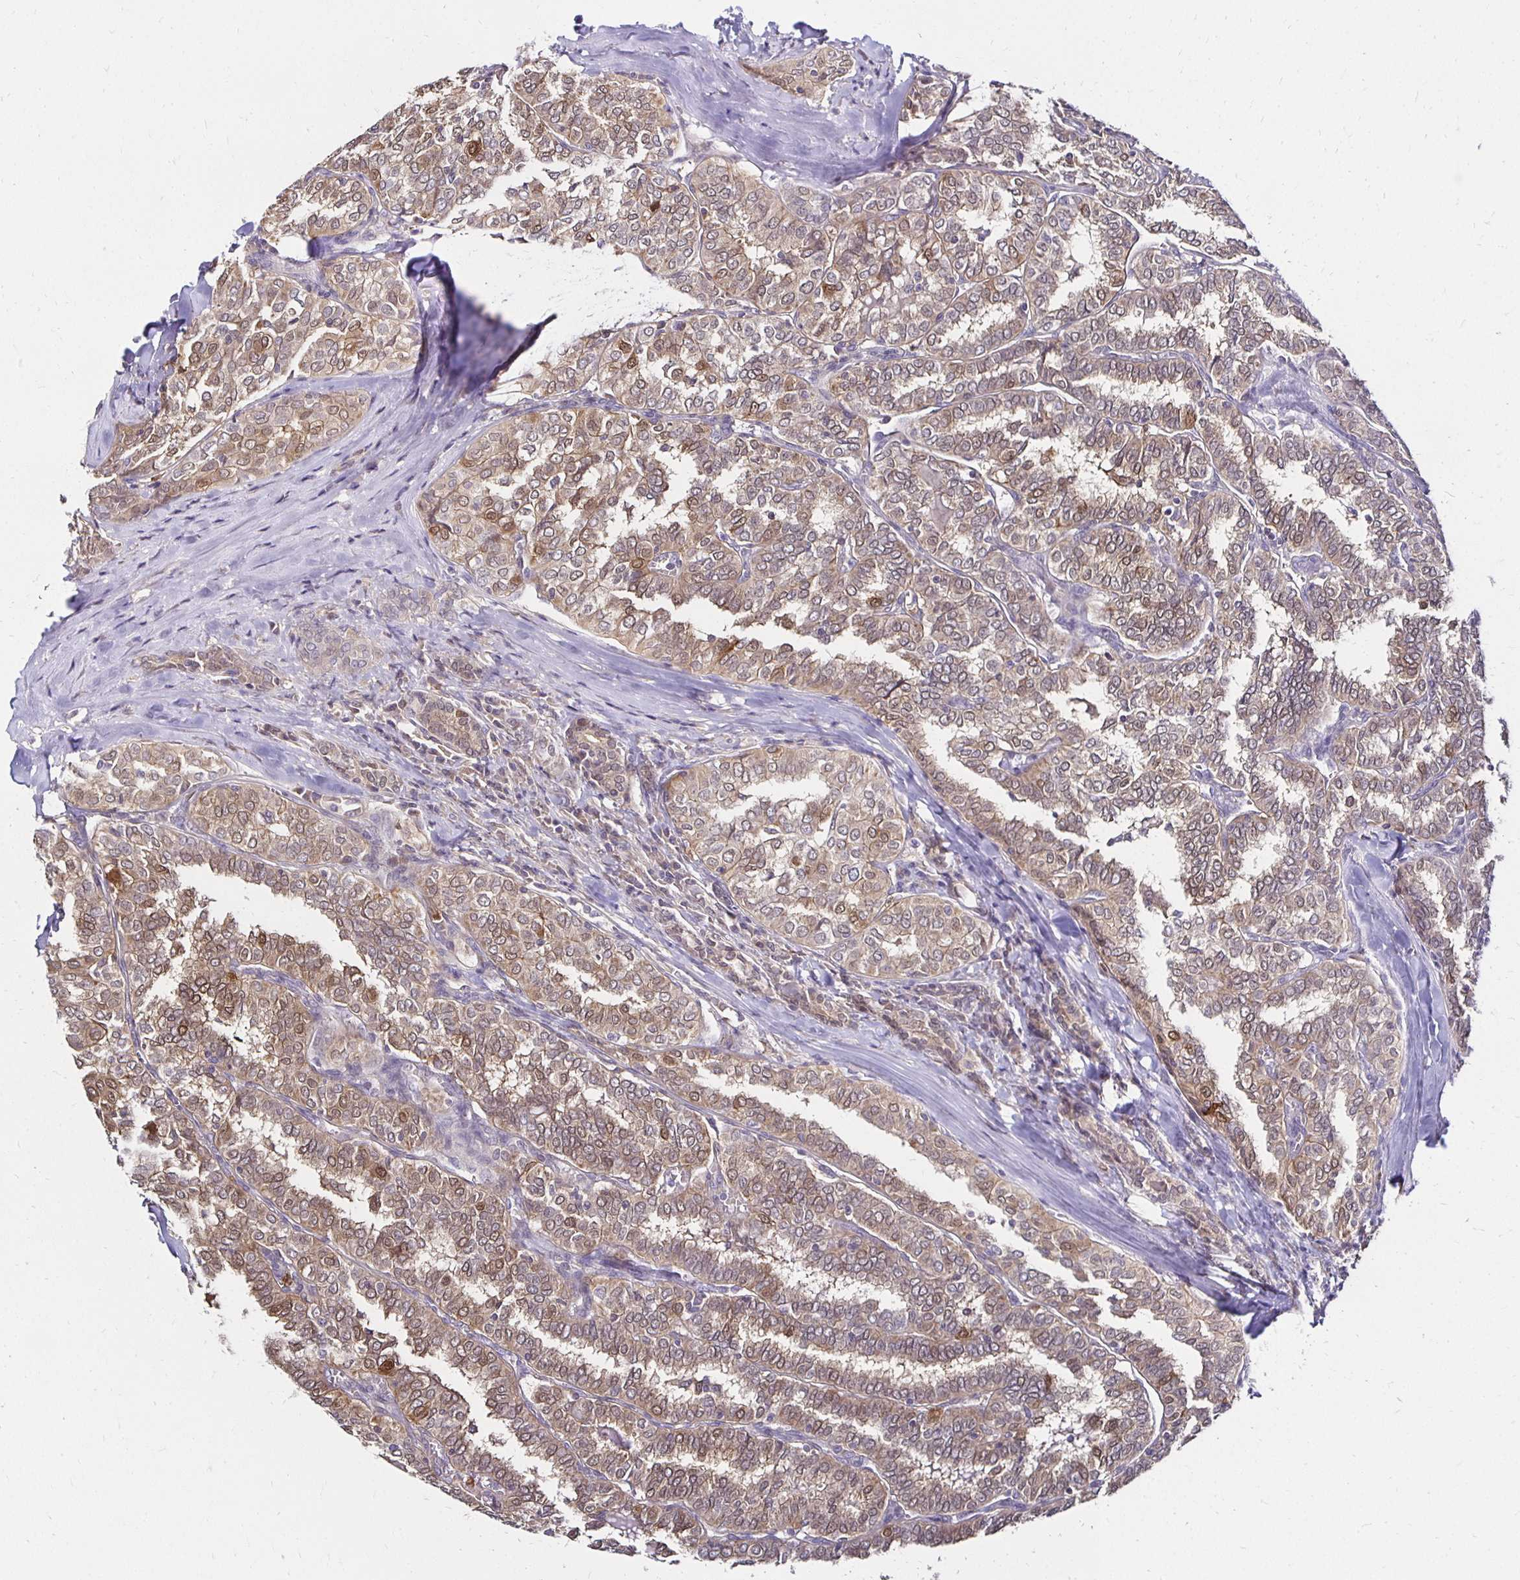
{"staining": {"intensity": "moderate", "quantity": ">75%", "location": "cytoplasmic/membranous"}, "tissue": "thyroid cancer", "cell_type": "Tumor cells", "image_type": "cancer", "snomed": [{"axis": "morphology", "description": "Papillary adenocarcinoma, NOS"}, {"axis": "topography", "description": "Thyroid gland"}], "caption": "An image of thyroid papillary adenocarcinoma stained for a protein demonstrates moderate cytoplasmic/membranous brown staining in tumor cells. Nuclei are stained in blue.", "gene": "TXN", "patient": {"sex": "female", "age": 30}}